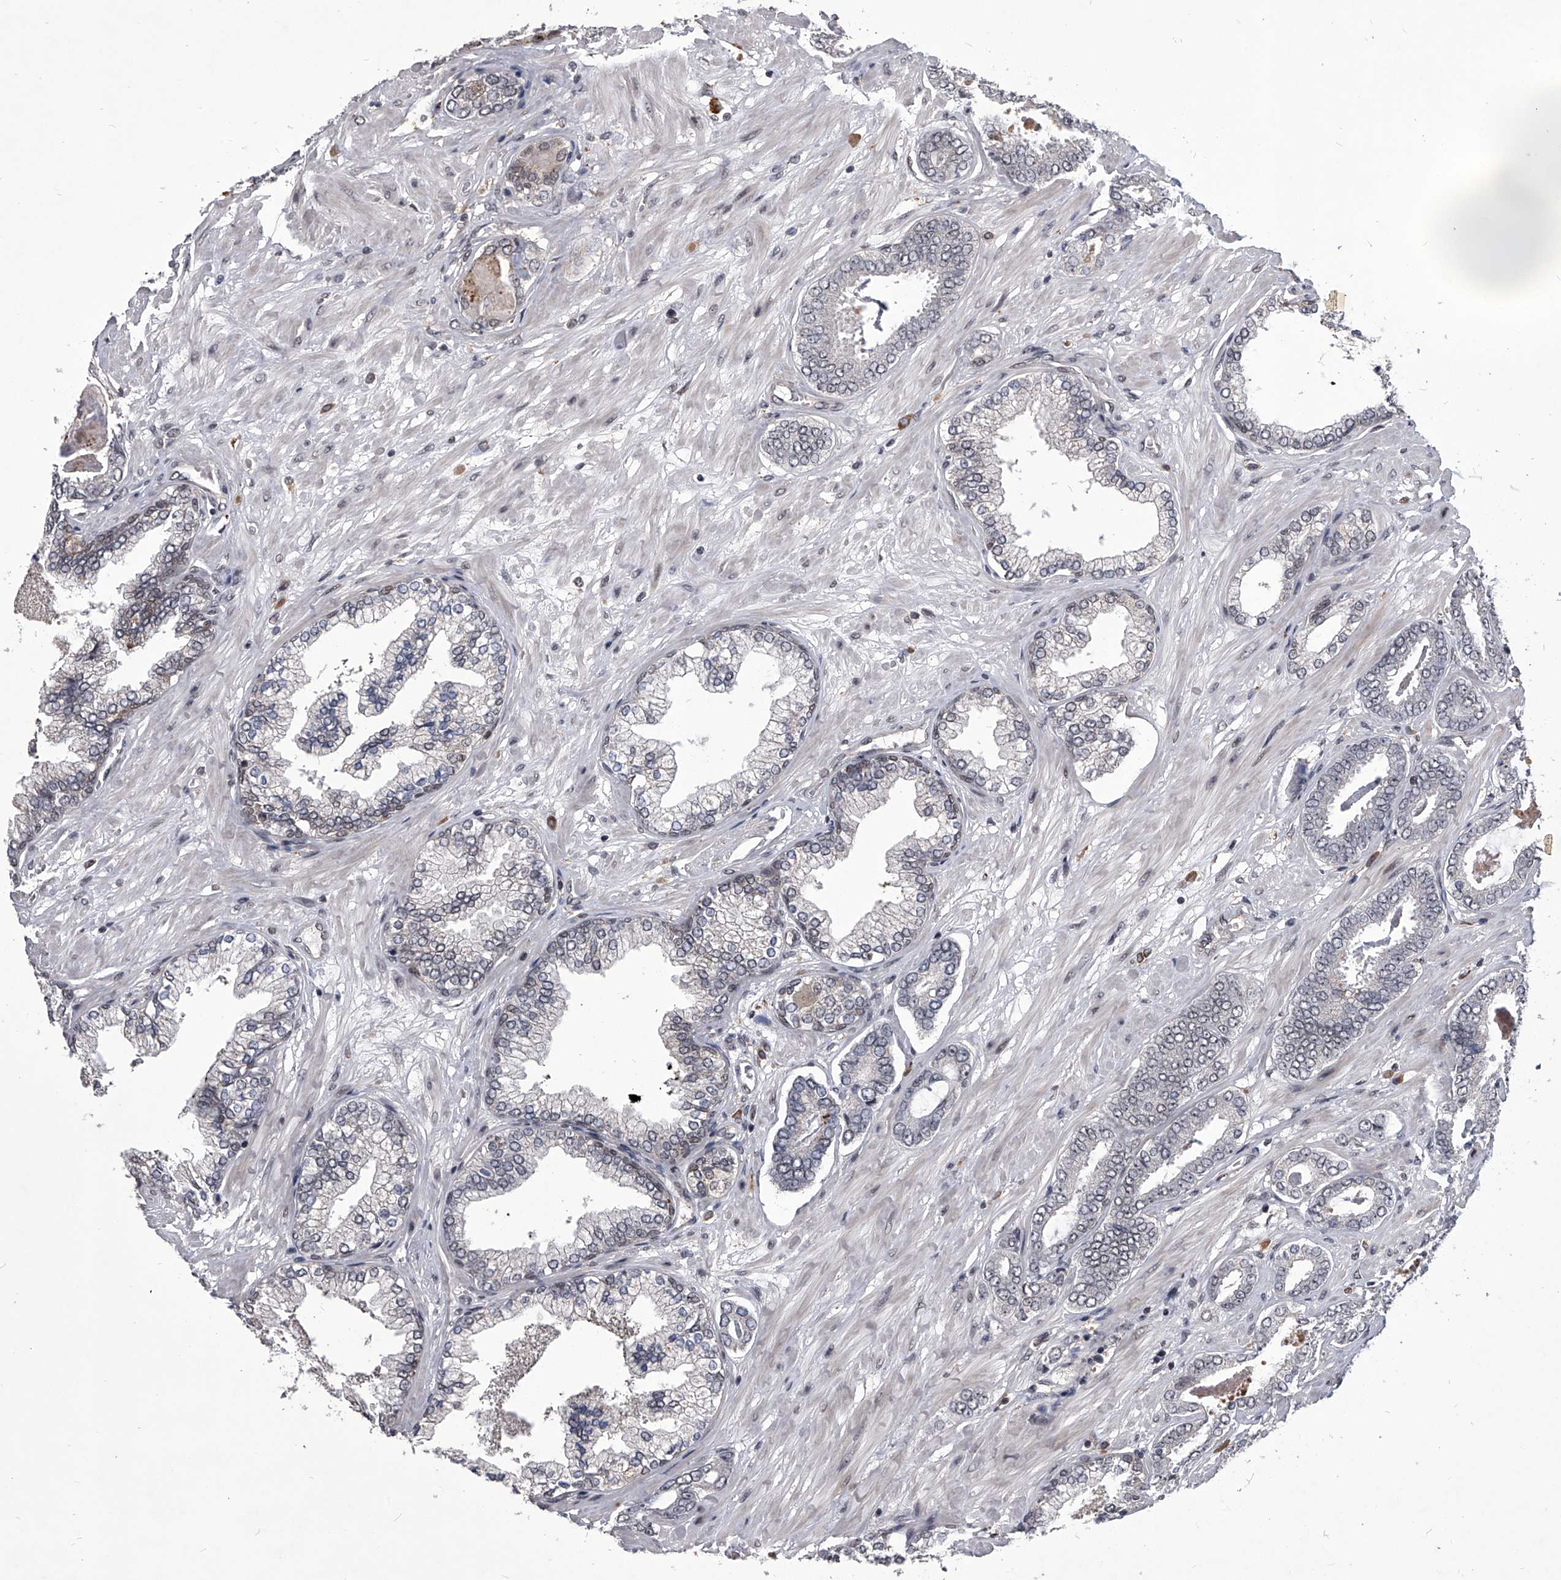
{"staining": {"intensity": "negative", "quantity": "none", "location": "none"}, "tissue": "prostate cancer", "cell_type": "Tumor cells", "image_type": "cancer", "snomed": [{"axis": "morphology", "description": "Adenocarcinoma, Low grade"}, {"axis": "topography", "description": "Prostate"}], "caption": "This image is of prostate cancer (low-grade adenocarcinoma) stained with IHC to label a protein in brown with the nuclei are counter-stained blue. There is no expression in tumor cells. The staining was performed using DAB to visualize the protein expression in brown, while the nuclei were stained in blue with hematoxylin (Magnification: 20x).", "gene": "CMTR1", "patient": {"sex": "male", "age": 71}}